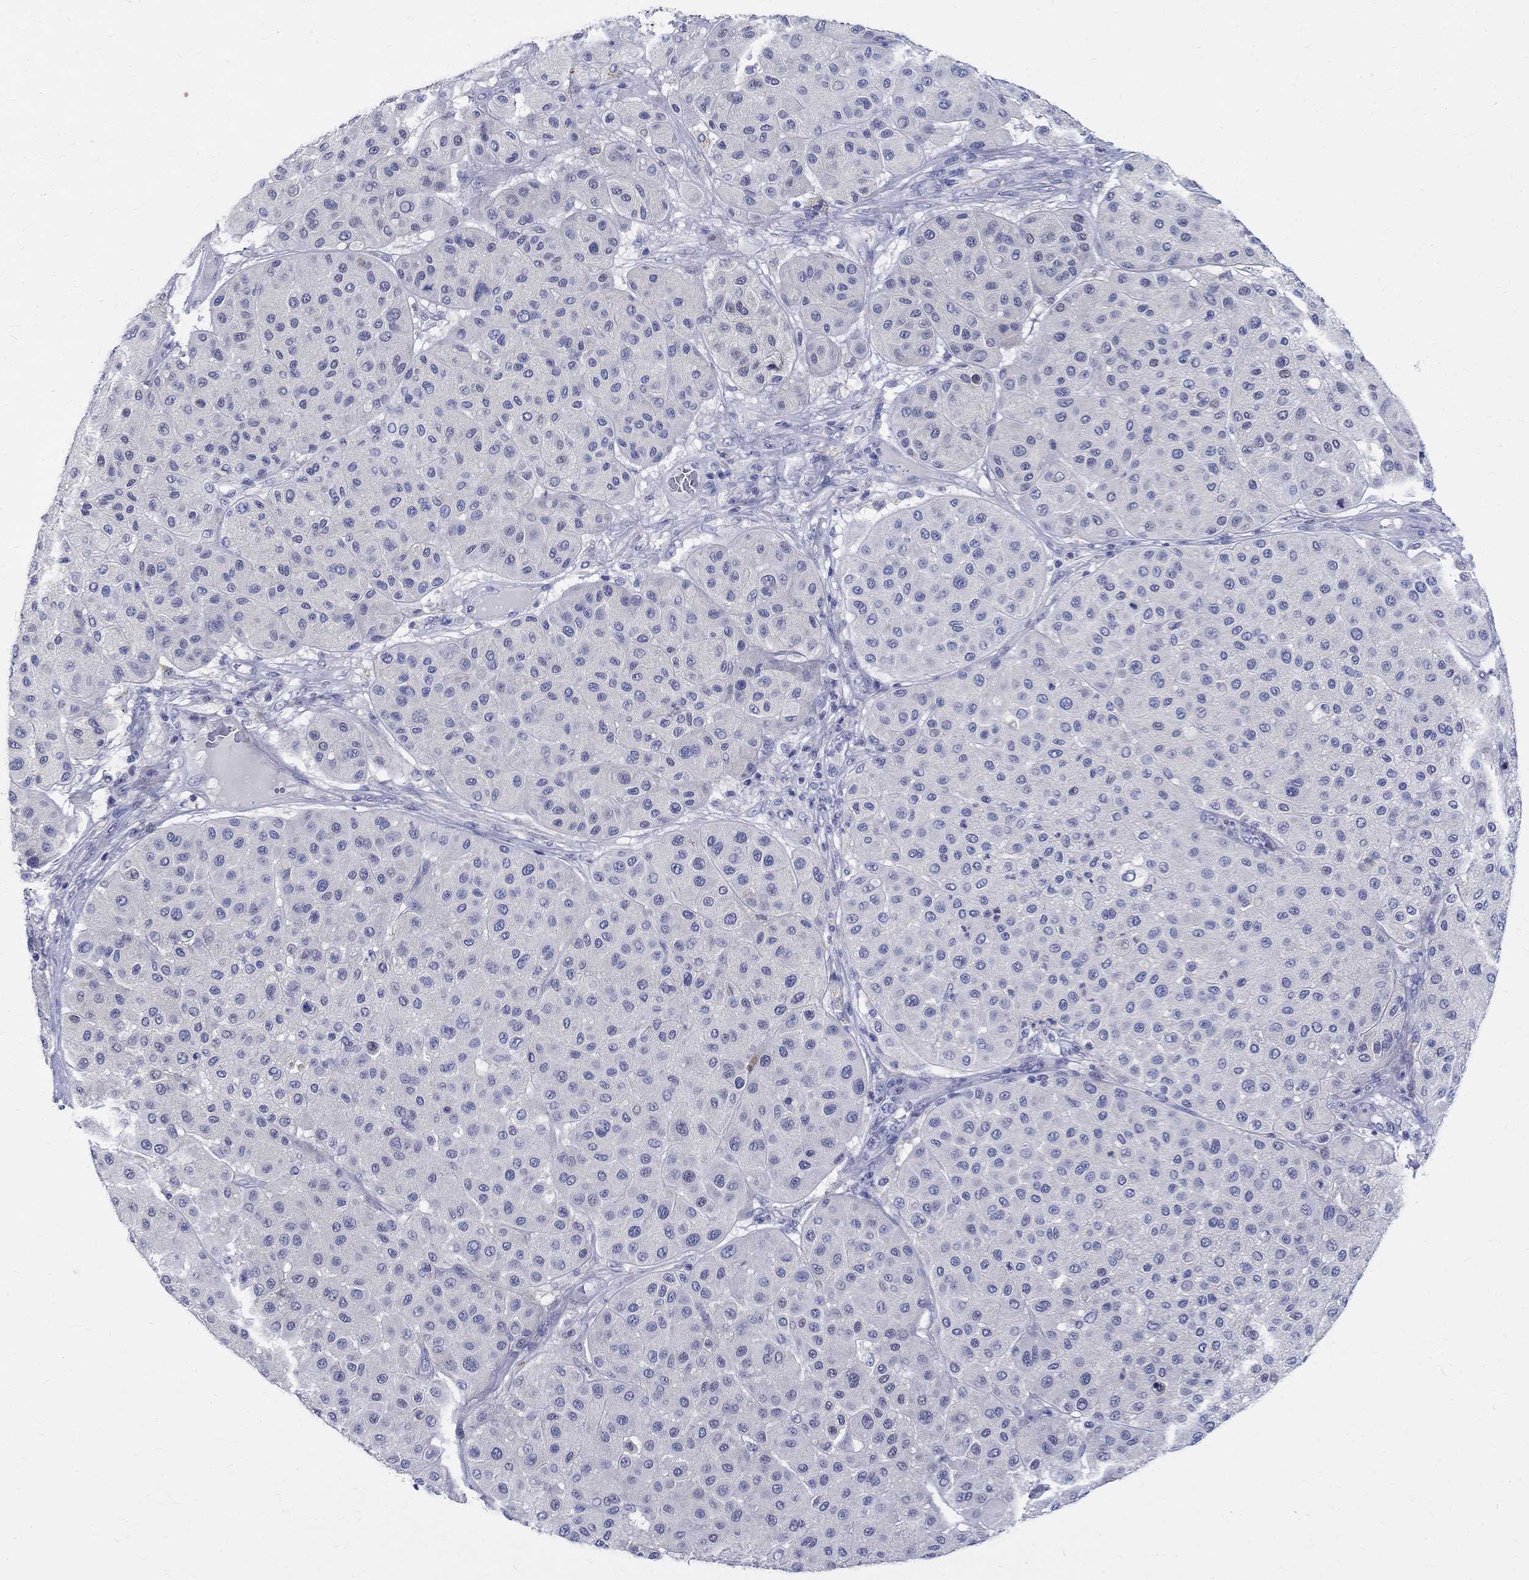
{"staining": {"intensity": "negative", "quantity": "none", "location": "none"}, "tissue": "melanoma", "cell_type": "Tumor cells", "image_type": "cancer", "snomed": [{"axis": "morphology", "description": "Malignant melanoma, Metastatic site"}, {"axis": "topography", "description": "Smooth muscle"}], "caption": "A histopathology image of melanoma stained for a protein shows no brown staining in tumor cells.", "gene": "SOX2", "patient": {"sex": "male", "age": 41}}